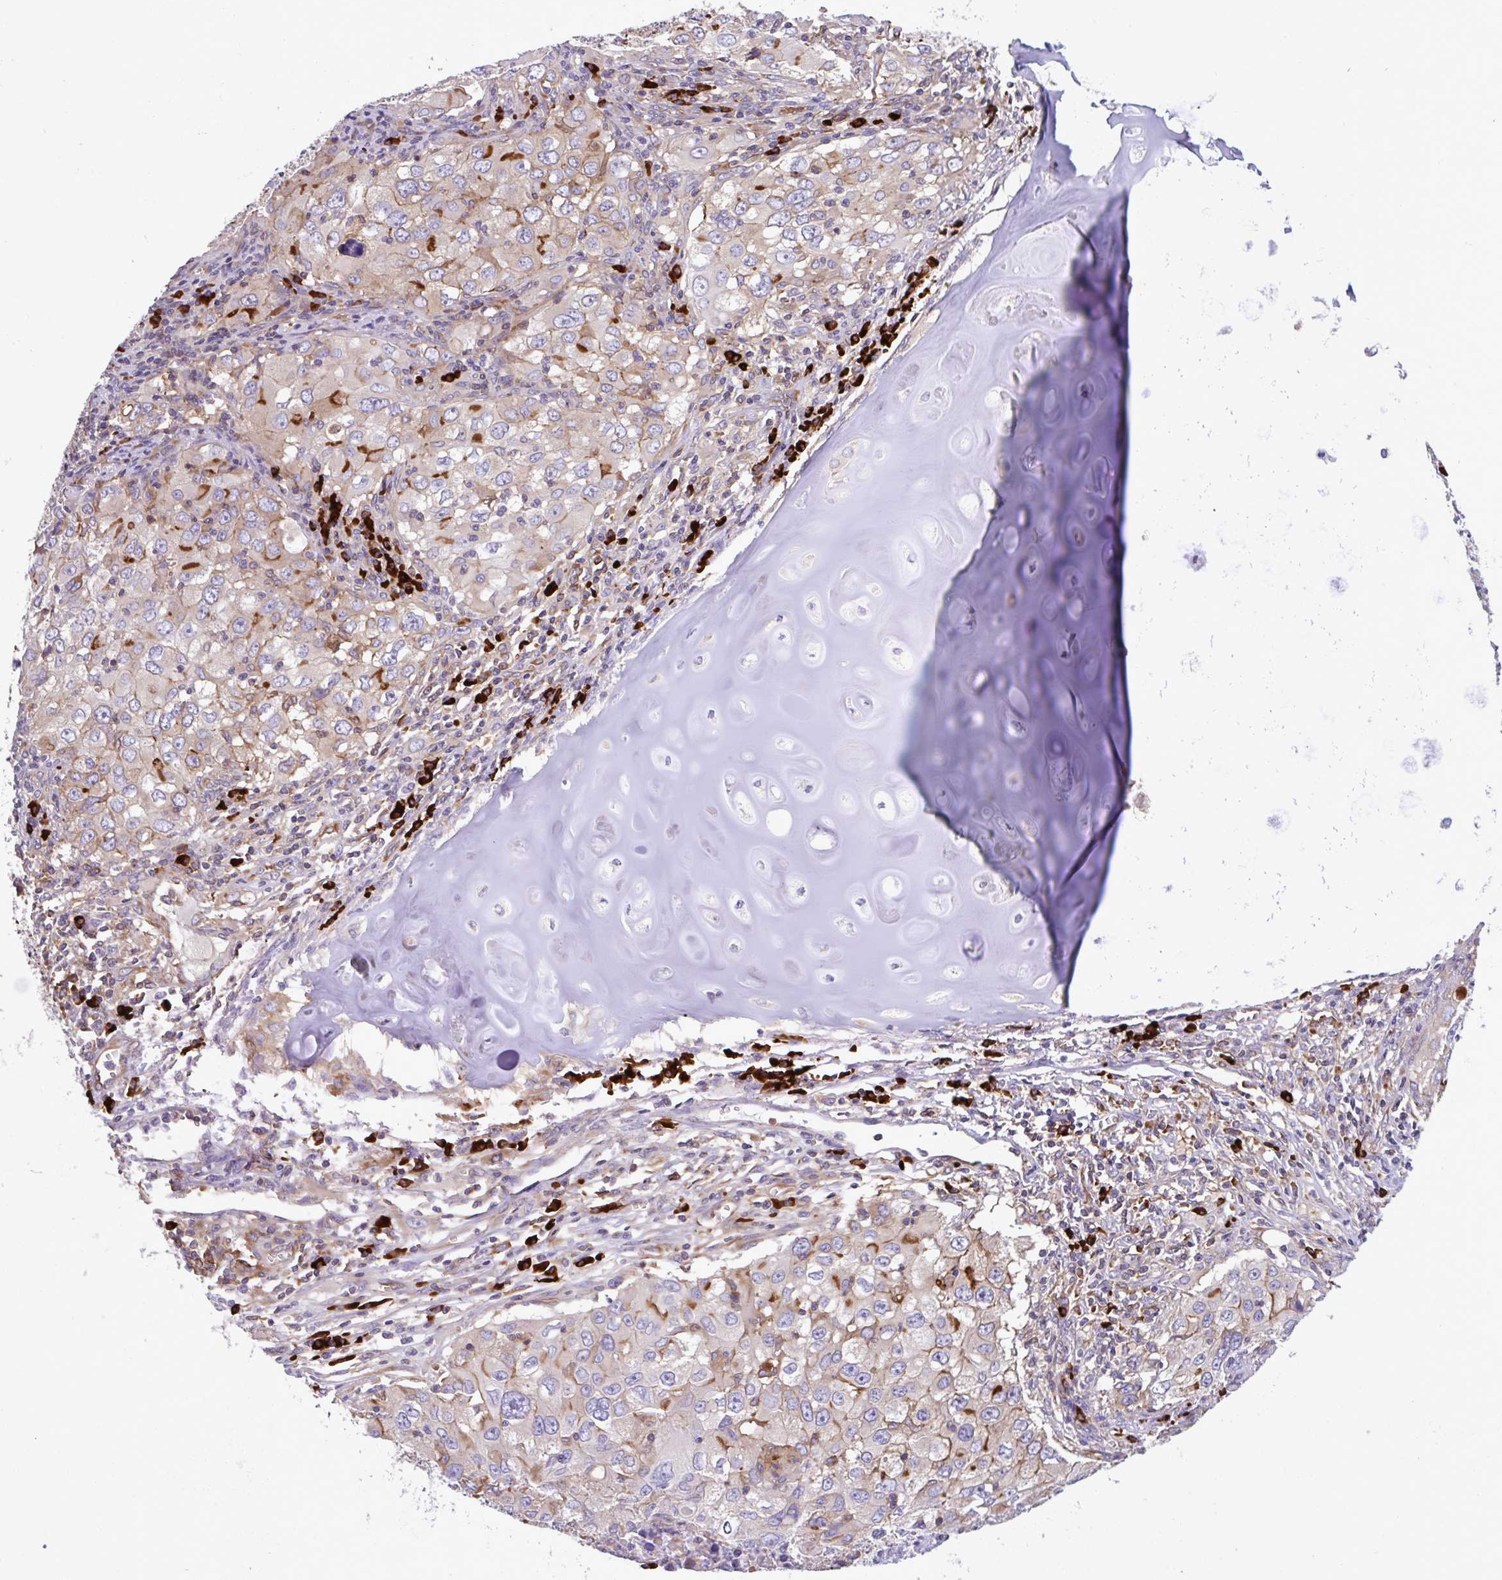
{"staining": {"intensity": "weak", "quantity": "<25%", "location": "cytoplasmic/membranous"}, "tissue": "lung cancer", "cell_type": "Tumor cells", "image_type": "cancer", "snomed": [{"axis": "morphology", "description": "Adenocarcinoma, NOS"}, {"axis": "morphology", "description": "Adenocarcinoma, metastatic, NOS"}, {"axis": "topography", "description": "Lymph node"}, {"axis": "topography", "description": "Lung"}], "caption": "Immunohistochemical staining of lung adenocarcinoma displays no significant staining in tumor cells.", "gene": "YARS2", "patient": {"sex": "female", "age": 42}}